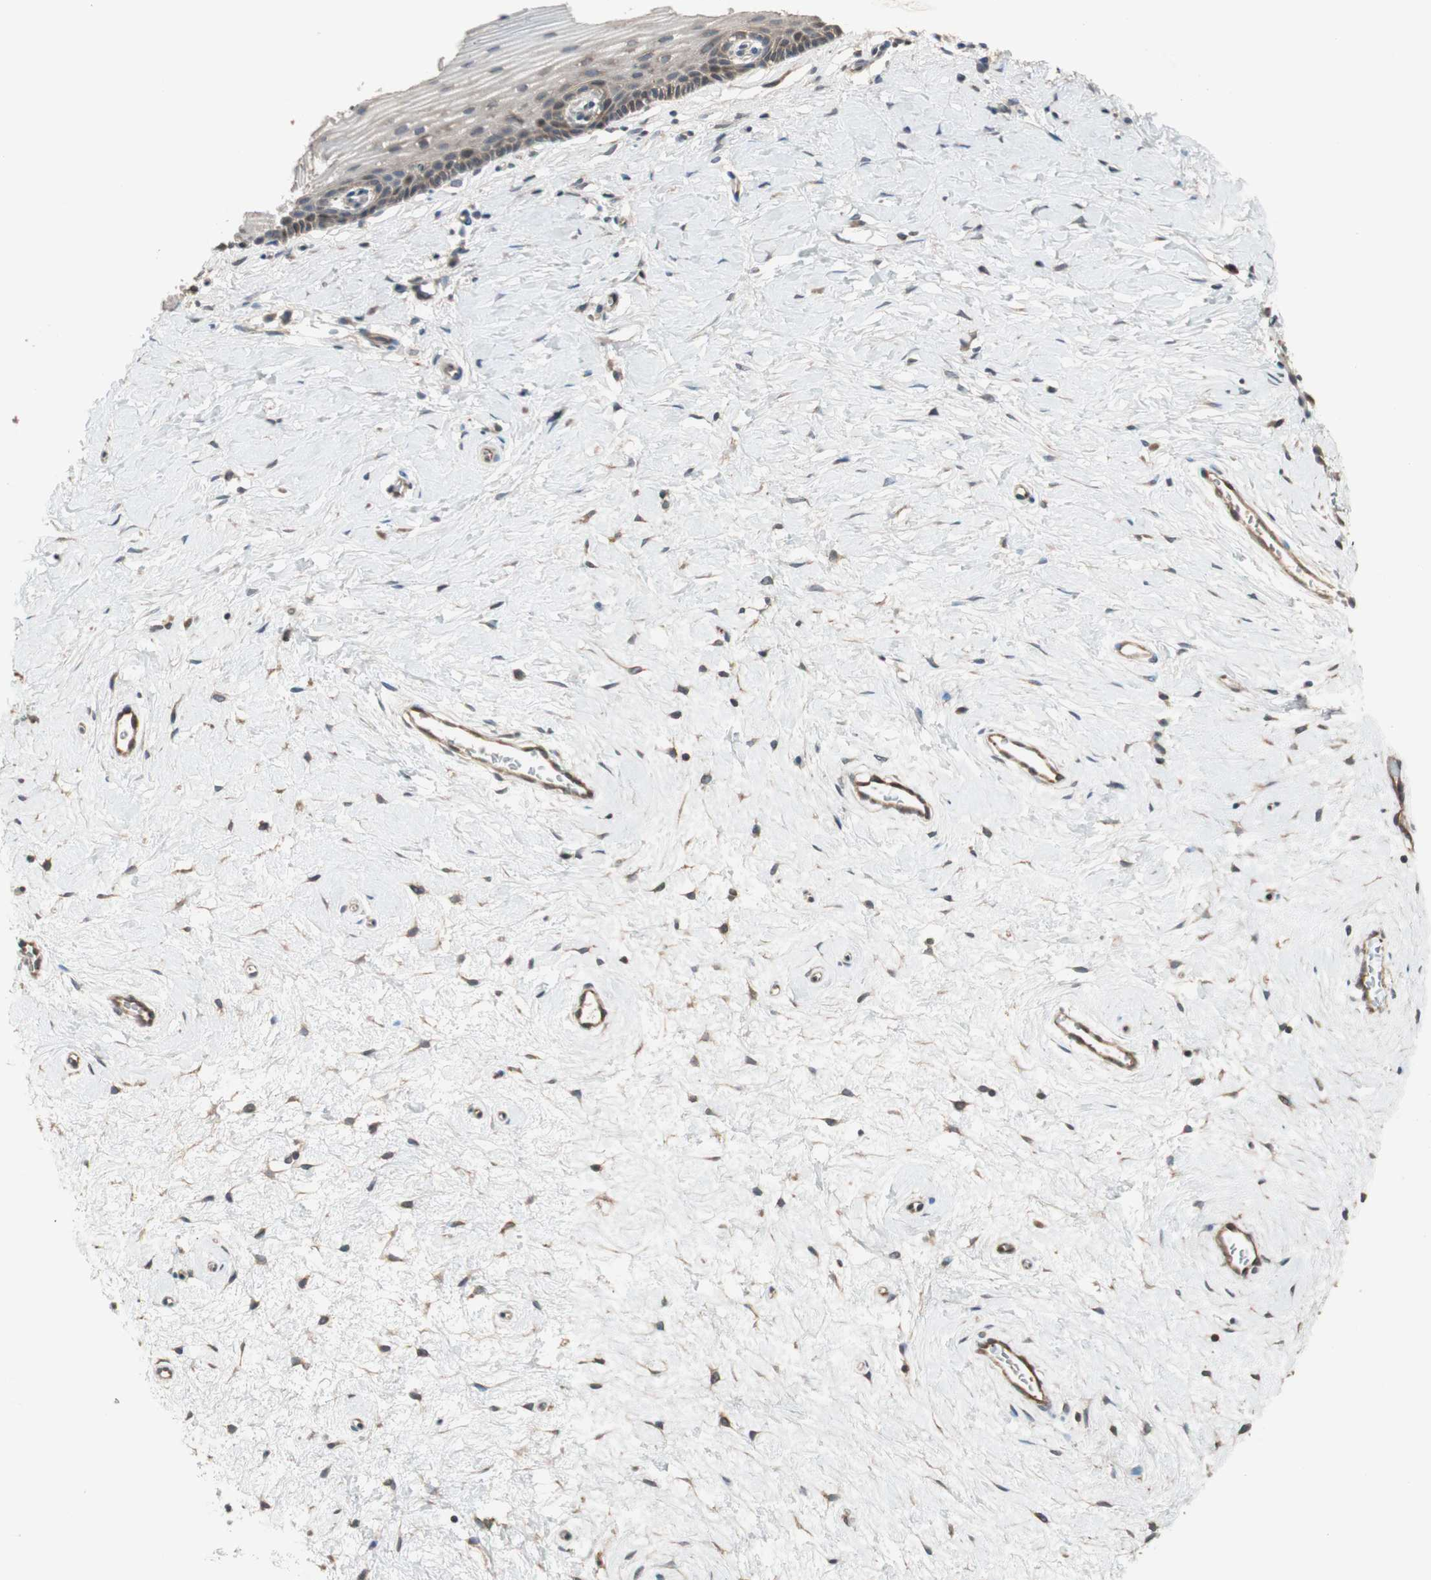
{"staining": {"intensity": "moderate", "quantity": ">75%", "location": "cytoplasmic/membranous"}, "tissue": "cervix", "cell_type": "Glandular cells", "image_type": "normal", "snomed": [{"axis": "morphology", "description": "Normal tissue, NOS"}, {"axis": "topography", "description": "Cervix"}], "caption": "High-power microscopy captured an immunohistochemistry (IHC) histopathology image of normal cervix, revealing moderate cytoplasmic/membranous staining in about >75% of glandular cells.", "gene": "ATP6AP2", "patient": {"sex": "female", "age": 39}}